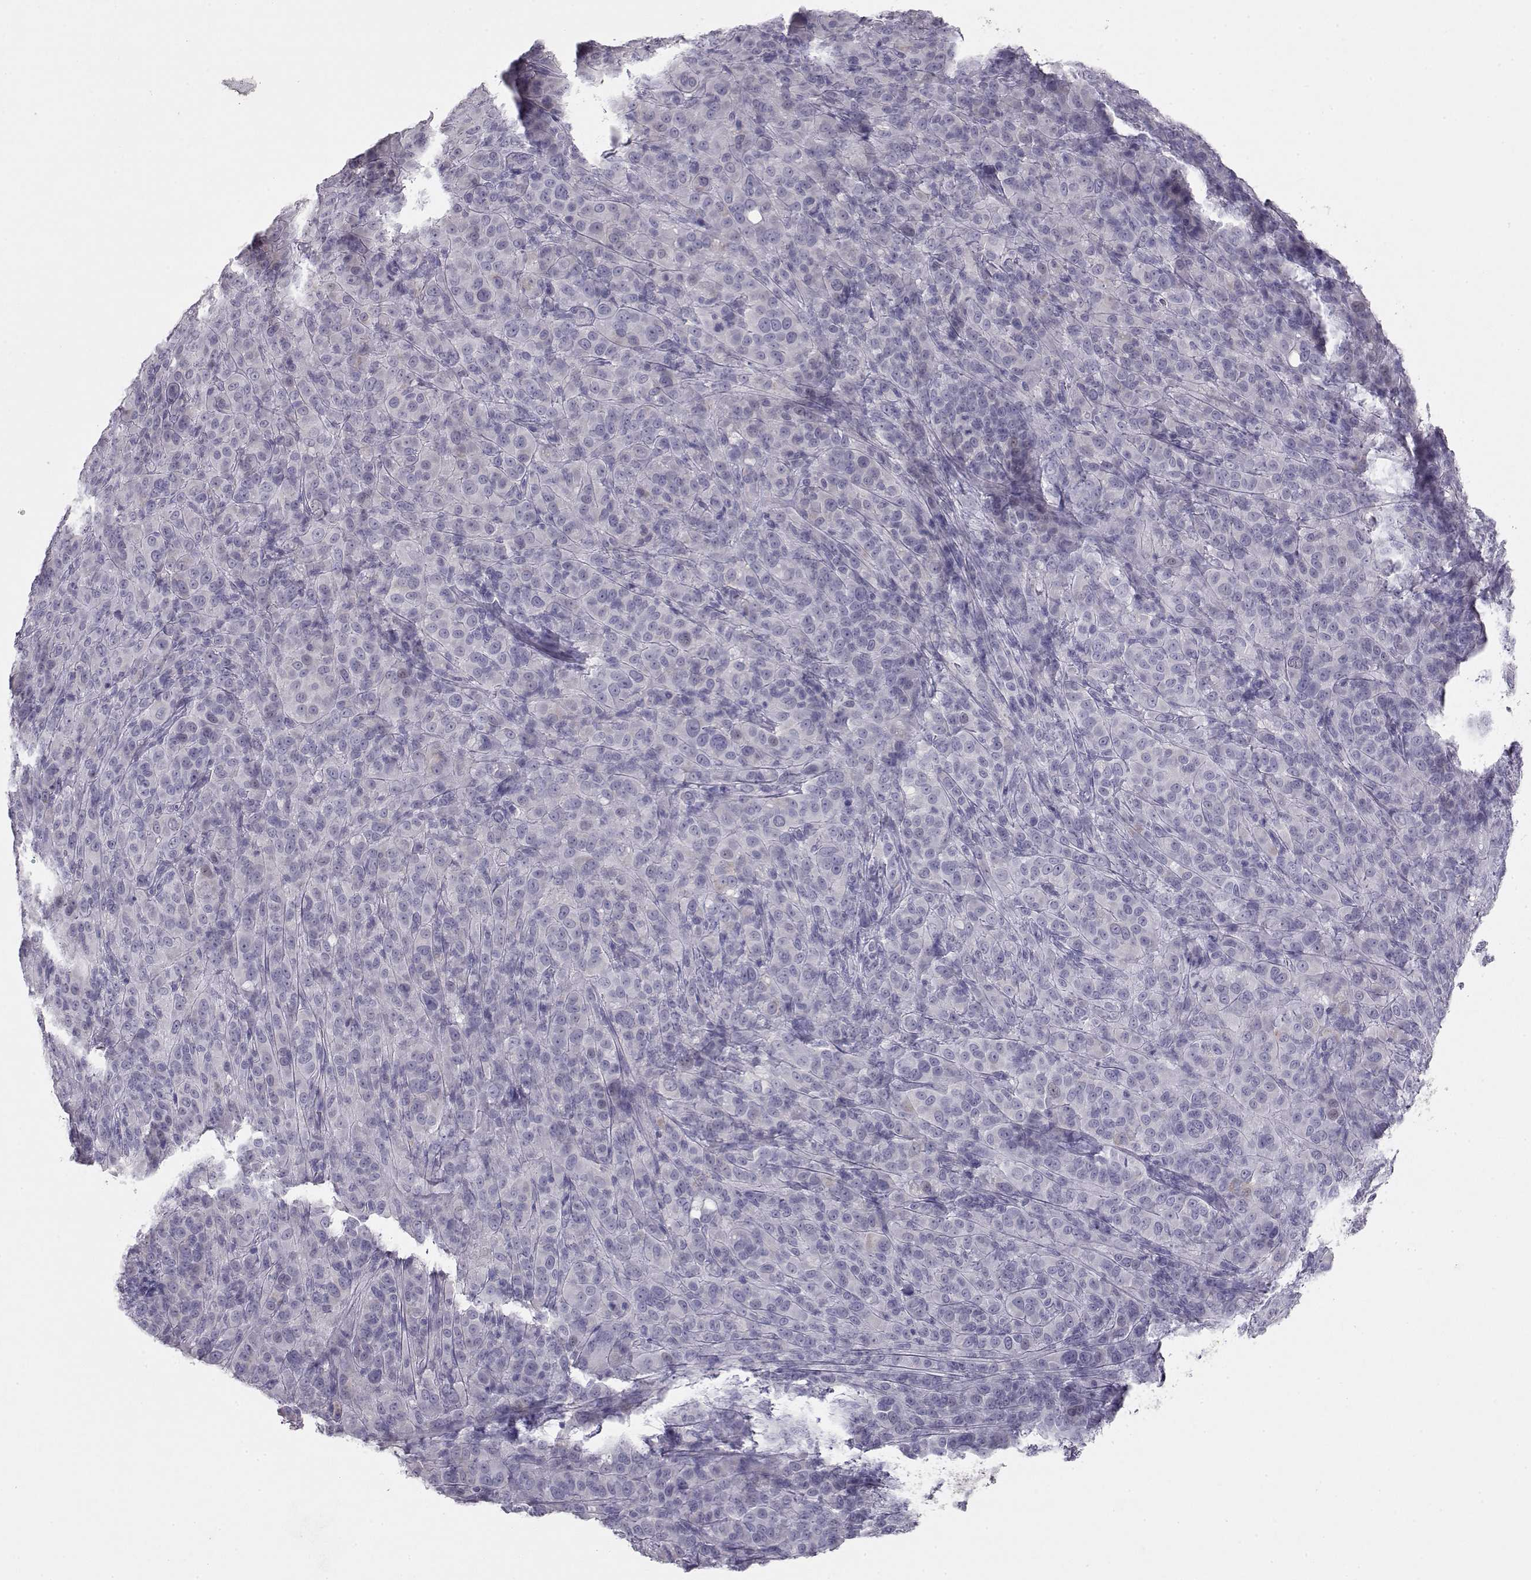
{"staining": {"intensity": "negative", "quantity": "none", "location": "none"}, "tissue": "melanoma", "cell_type": "Tumor cells", "image_type": "cancer", "snomed": [{"axis": "morphology", "description": "Malignant melanoma, NOS"}, {"axis": "topography", "description": "Skin"}], "caption": "The immunohistochemistry (IHC) micrograph has no significant staining in tumor cells of melanoma tissue. The staining was performed using DAB (3,3'-diaminobenzidine) to visualize the protein expression in brown, while the nuclei were stained in blue with hematoxylin (Magnification: 20x).", "gene": "LAMB3", "patient": {"sex": "female", "age": 87}}